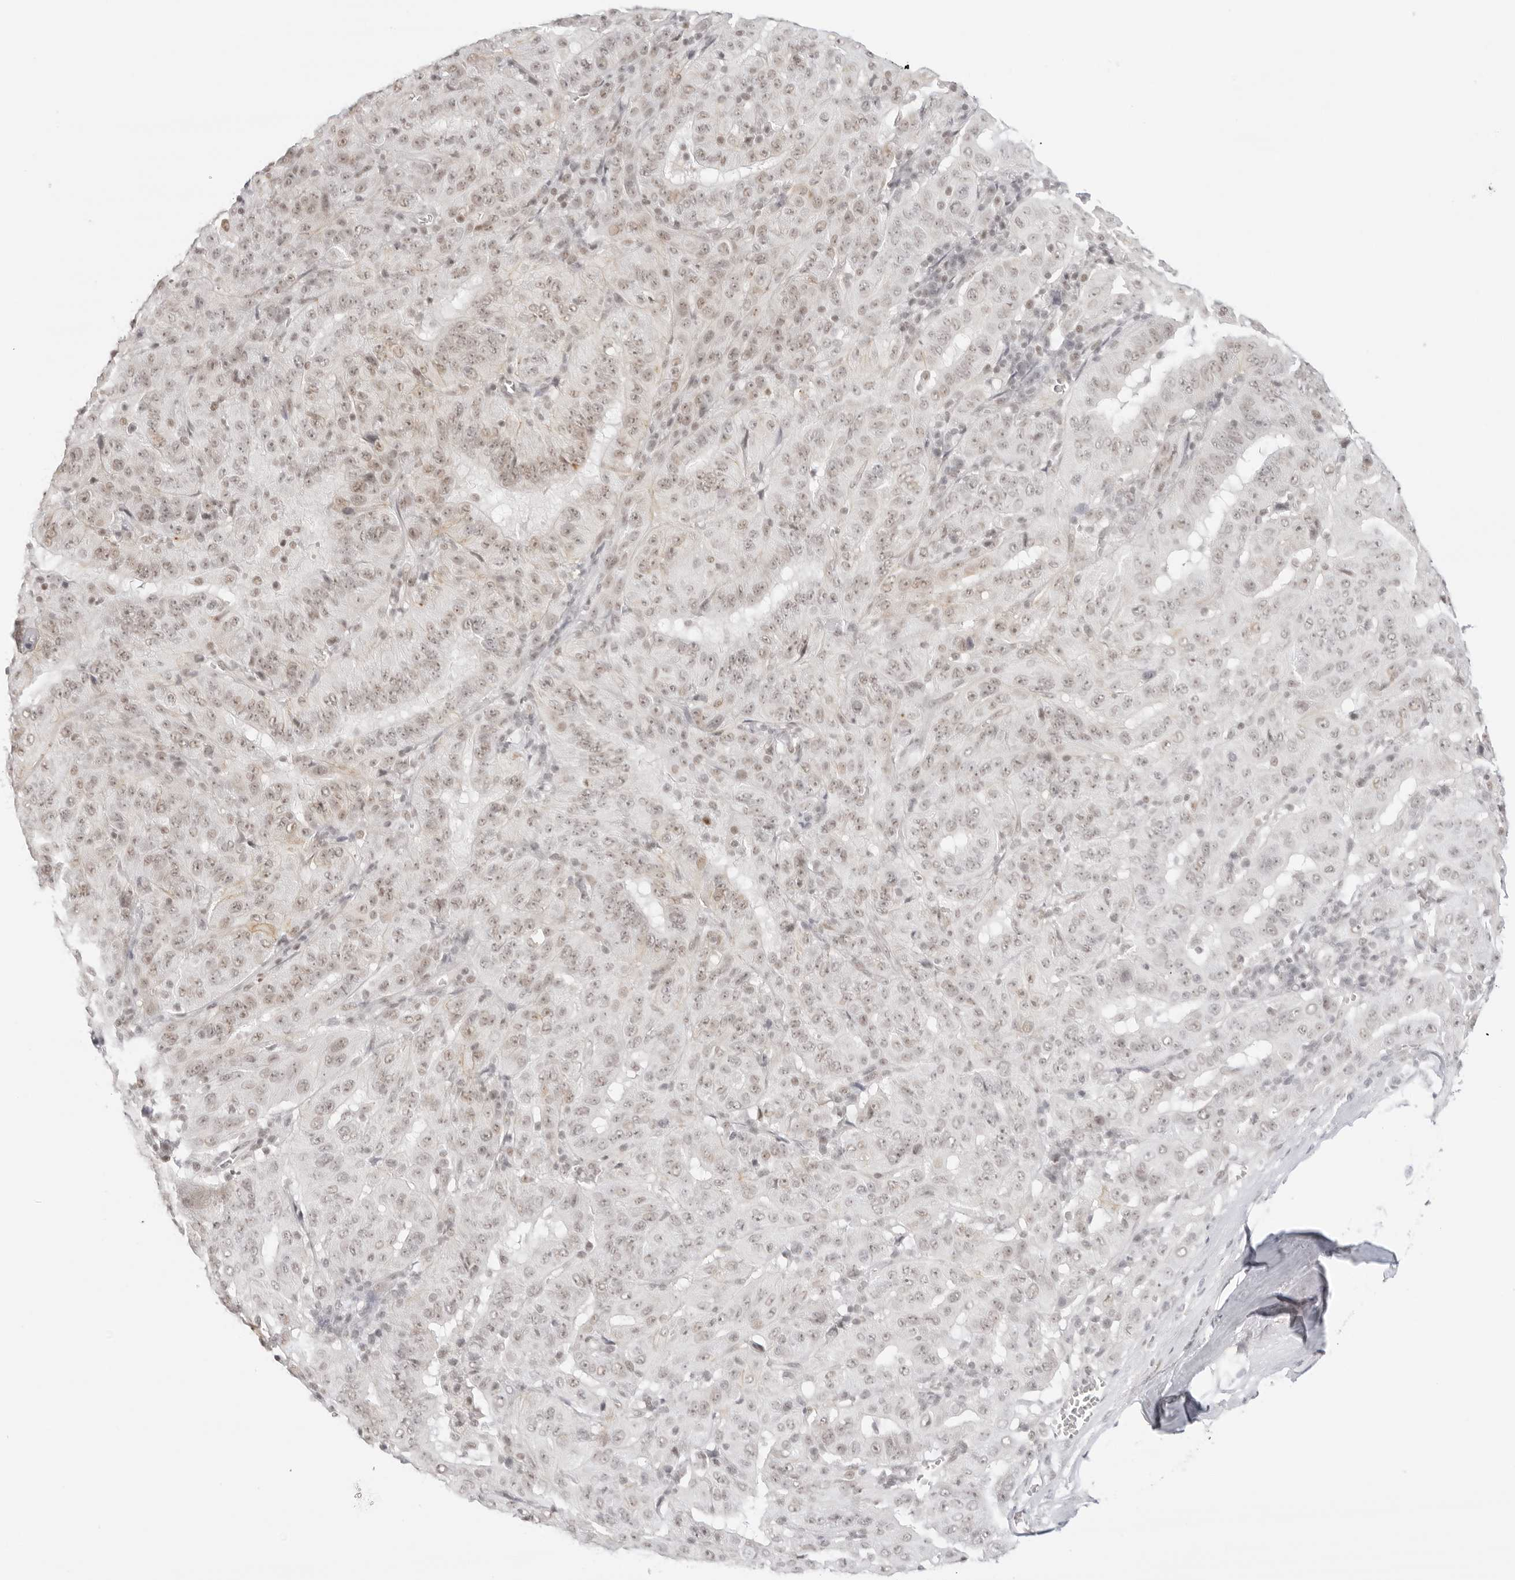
{"staining": {"intensity": "weak", "quantity": "25%-75%", "location": "nuclear"}, "tissue": "pancreatic cancer", "cell_type": "Tumor cells", "image_type": "cancer", "snomed": [{"axis": "morphology", "description": "Adenocarcinoma, NOS"}, {"axis": "topography", "description": "Pancreas"}], "caption": "Pancreatic cancer was stained to show a protein in brown. There is low levels of weak nuclear staining in approximately 25%-75% of tumor cells.", "gene": "TCIM", "patient": {"sex": "male", "age": 63}}